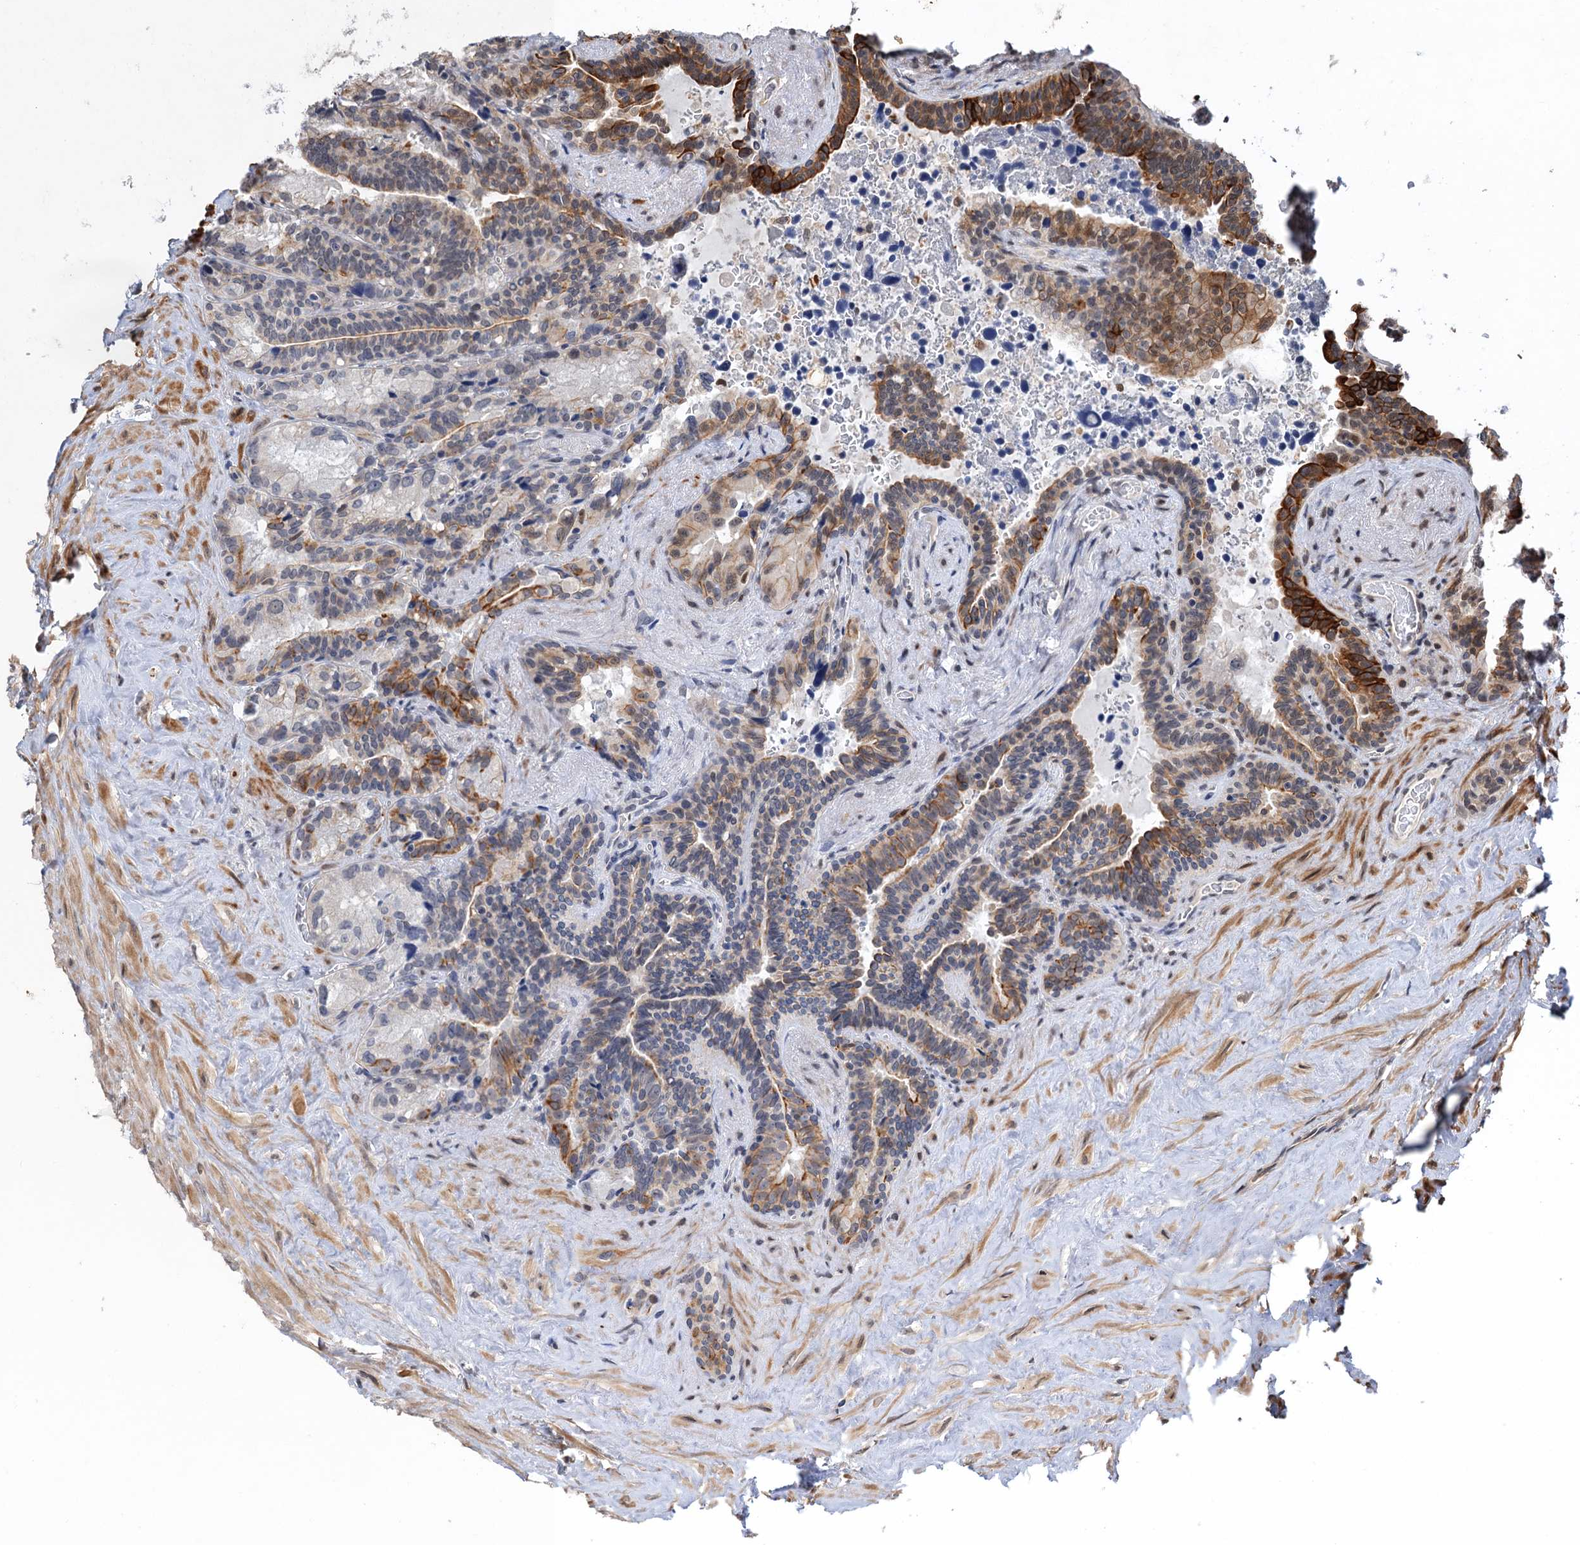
{"staining": {"intensity": "moderate", "quantity": "<25%", "location": "cytoplasmic/membranous"}, "tissue": "seminal vesicle", "cell_type": "Glandular cells", "image_type": "normal", "snomed": [{"axis": "morphology", "description": "Normal tissue, NOS"}, {"axis": "topography", "description": "Seminal veicle"}], "caption": "Protein staining of unremarkable seminal vesicle reveals moderate cytoplasmic/membranous positivity in approximately <25% of glandular cells. The staining is performed using DAB brown chromogen to label protein expression. The nuclei are counter-stained blue using hematoxylin.", "gene": "TTC31", "patient": {"sex": "male", "age": 68}}